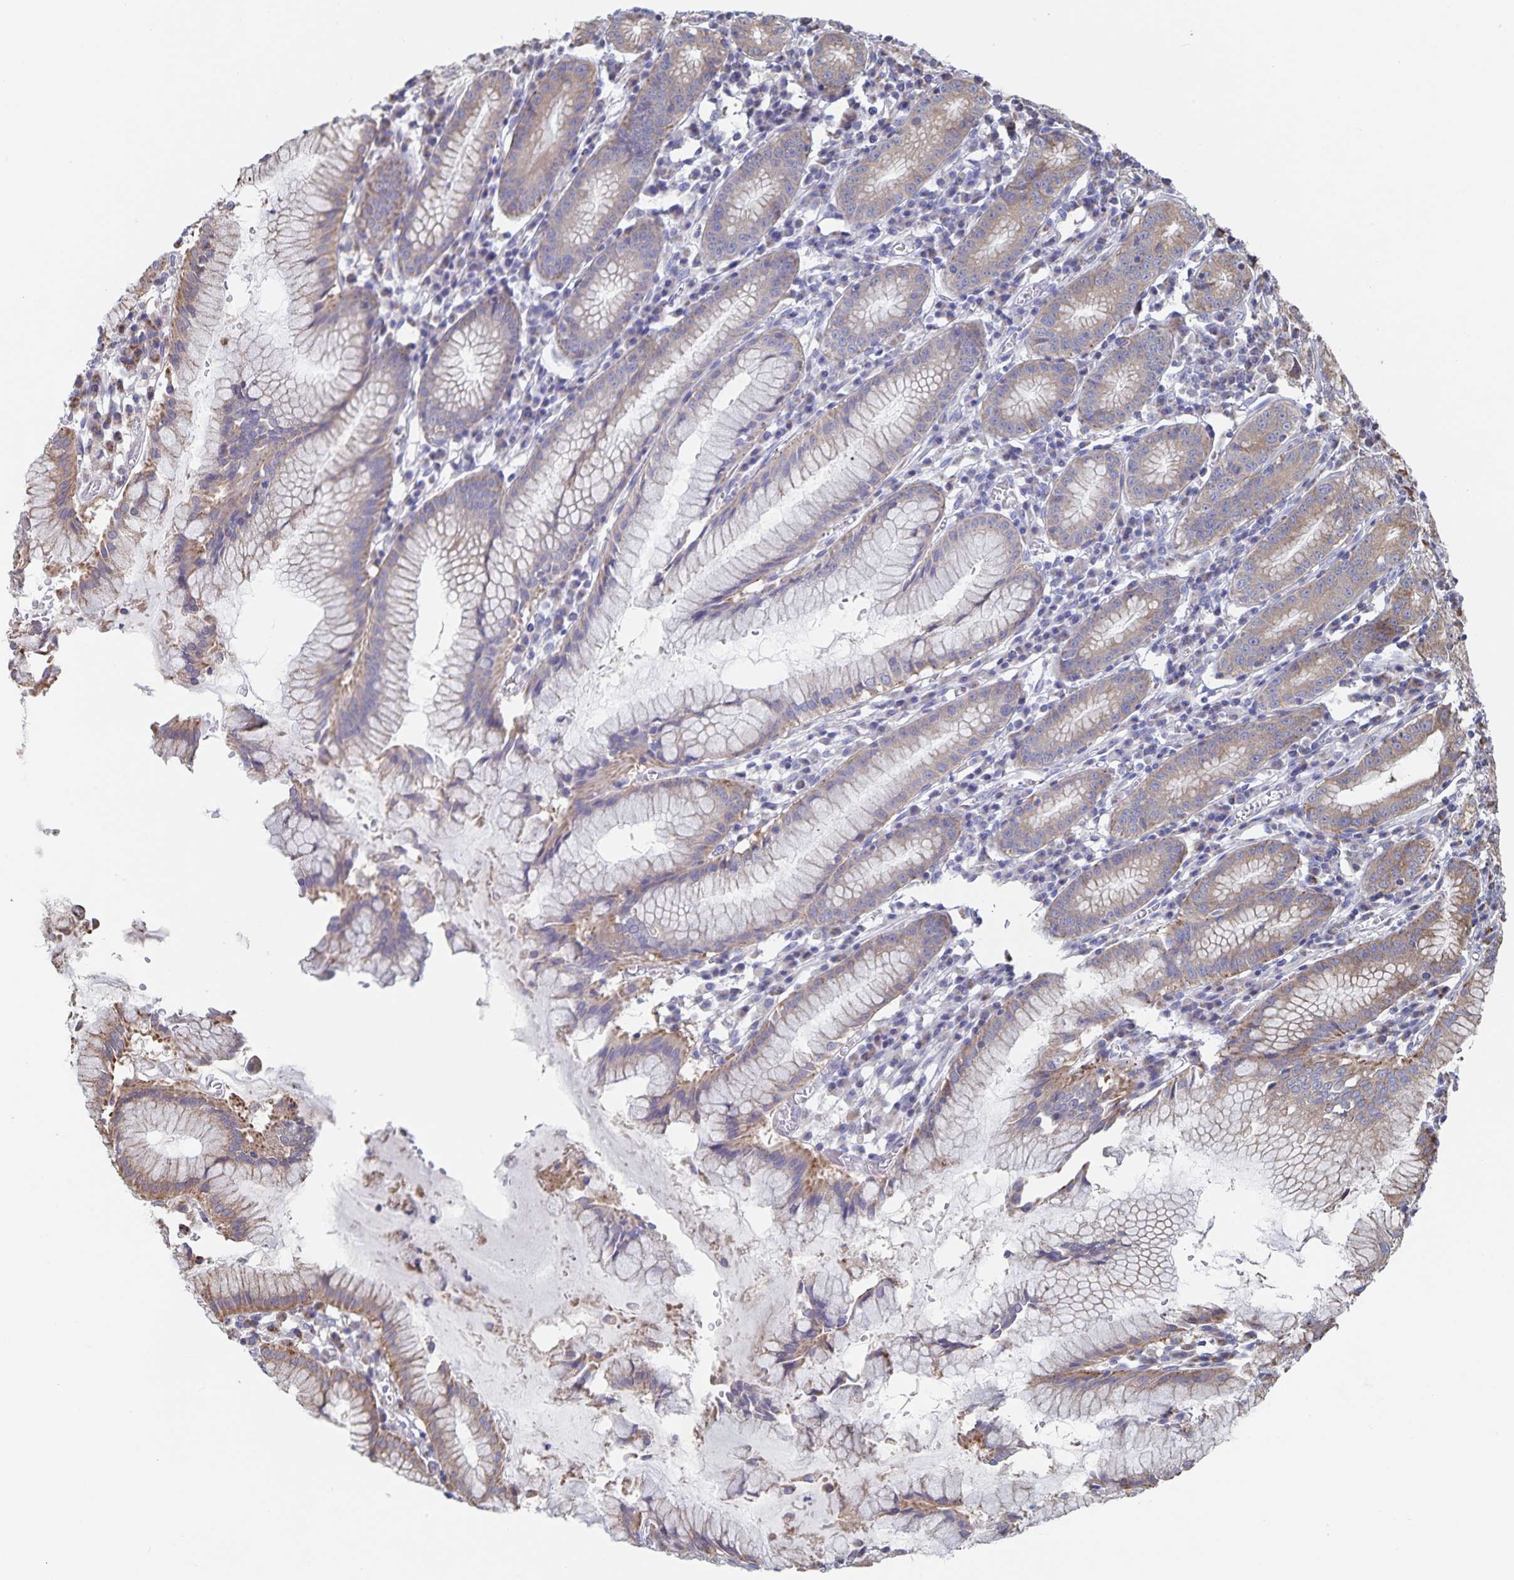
{"staining": {"intensity": "moderate", "quantity": "25%-75%", "location": "cytoplasmic/membranous"}, "tissue": "stomach", "cell_type": "Glandular cells", "image_type": "normal", "snomed": [{"axis": "morphology", "description": "Normal tissue, NOS"}, {"axis": "topography", "description": "Stomach"}], "caption": "Immunohistochemistry (DAB (3,3'-diaminobenzidine)) staining of unremarkable human stomach displays moderate cytoplasmic/membranous protein expression in approximately 25%-75% of glandular cells. Immunohistochemistry stains the protein in brown and the nuclei are stained blue.", "gene": "ACACA", "patient": {"sex": "male", "age": 55}}